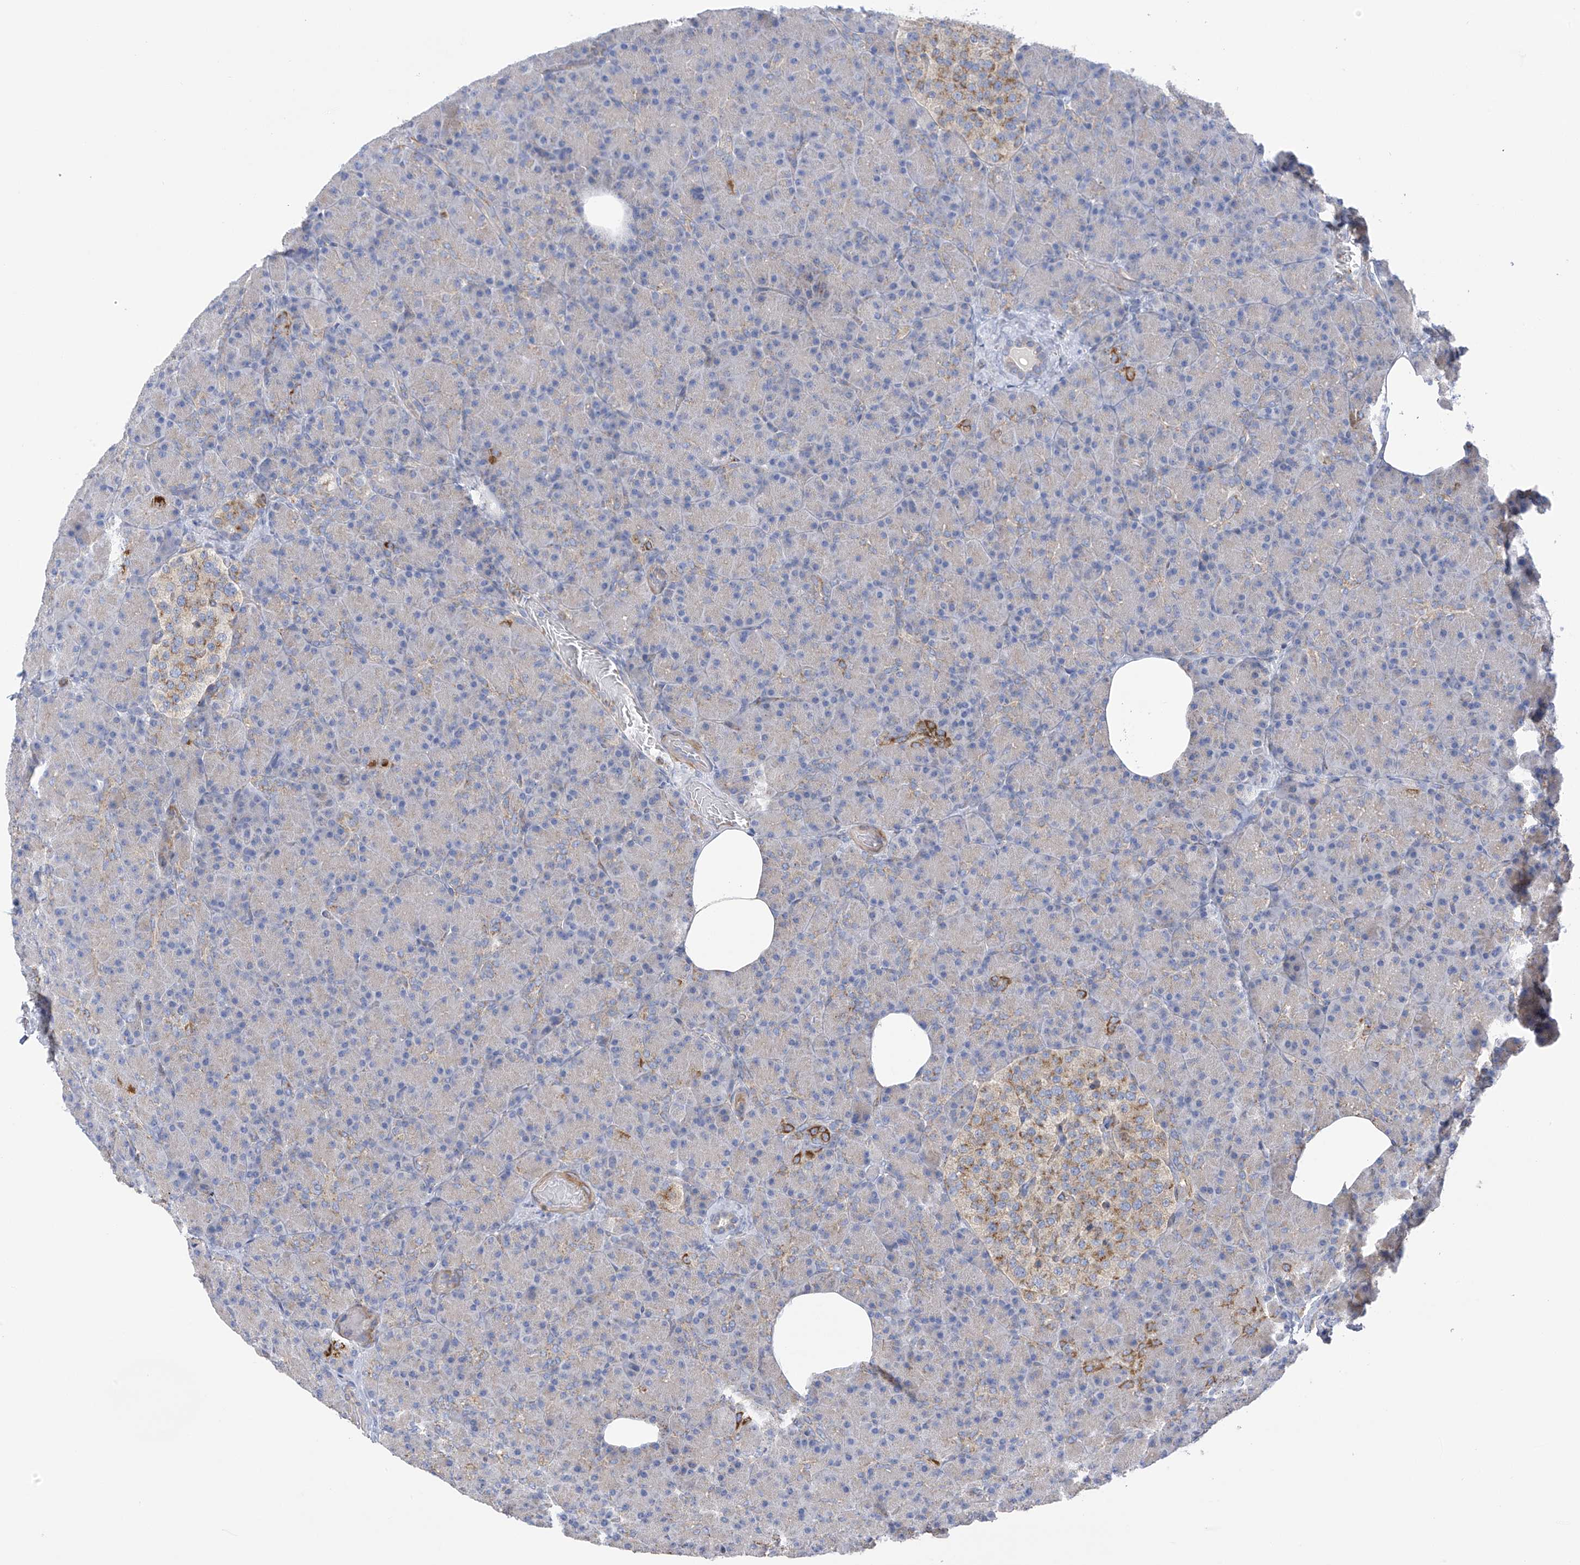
{"staining": {"intensity": "strong", "quantity": "<25%", "location": "cytoplasmic/membranous"}, "tissue": "pancreas", "cell_type": "Exocrine glandular cells", "image_type": "normal", "snomed": [{"axis": "morphology", "description": "Normal tissue, NOS"}, {"axis": "topography", "description": "Pancreas"}], "caption": "Strong cytoplasmic/membranous protein staining is appreciated in about <25% of exocrine glandular cells in pancreas.", "gene": "ITM2B", "patient": {"sex": "female", "age": 43}}